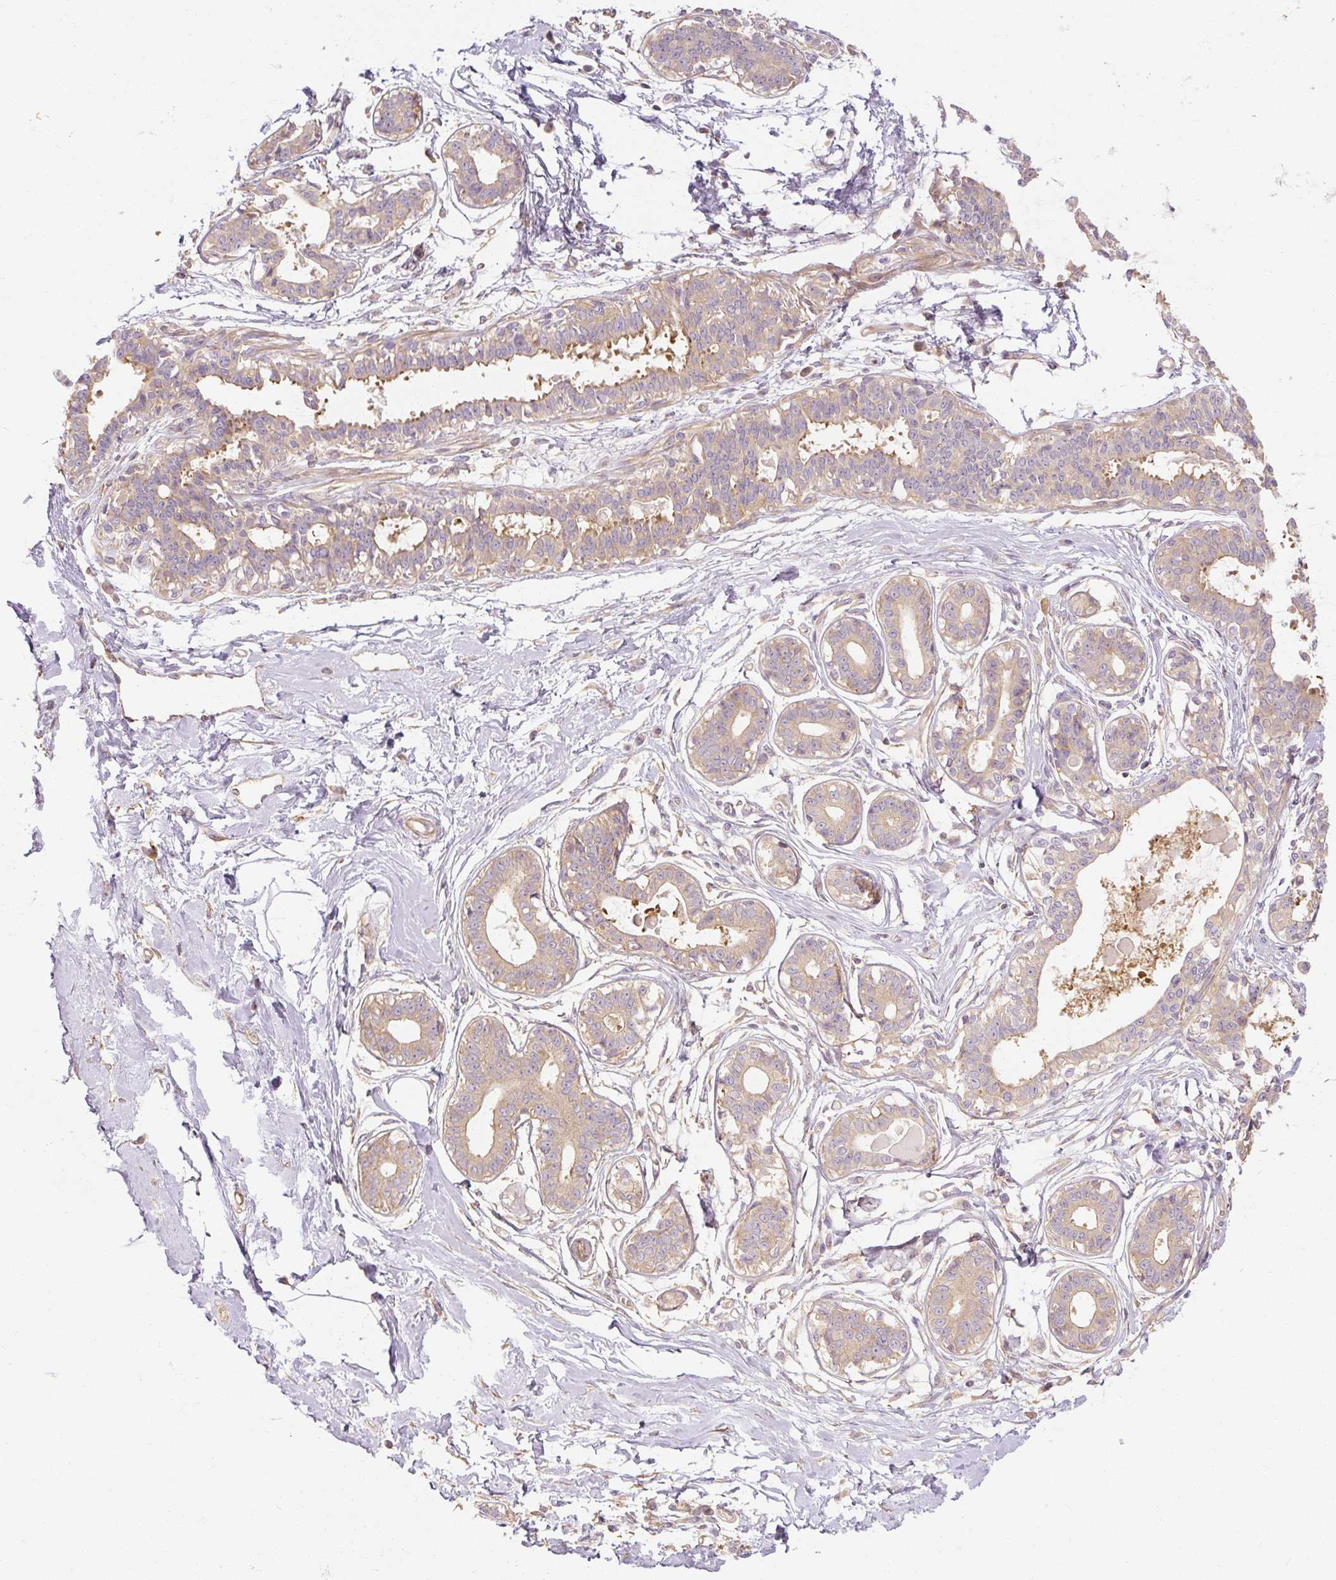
{"staining": {"intensity": "negative", "quantity": "none", "location": "none"}, "tissue": "breast", "cell_type": "Adipocytes", "image_type": "normal", "snomed": [{"axis": "morphology", "description": "Normal tissue, NOS"}, {"axis": "topography", "description": "Breast"}], "caption": "IHC of unremarkable human breast displays no staining in adipocytes.", "gene": "RB1CC1", "patient": {"sex": "female", "age": 45}}